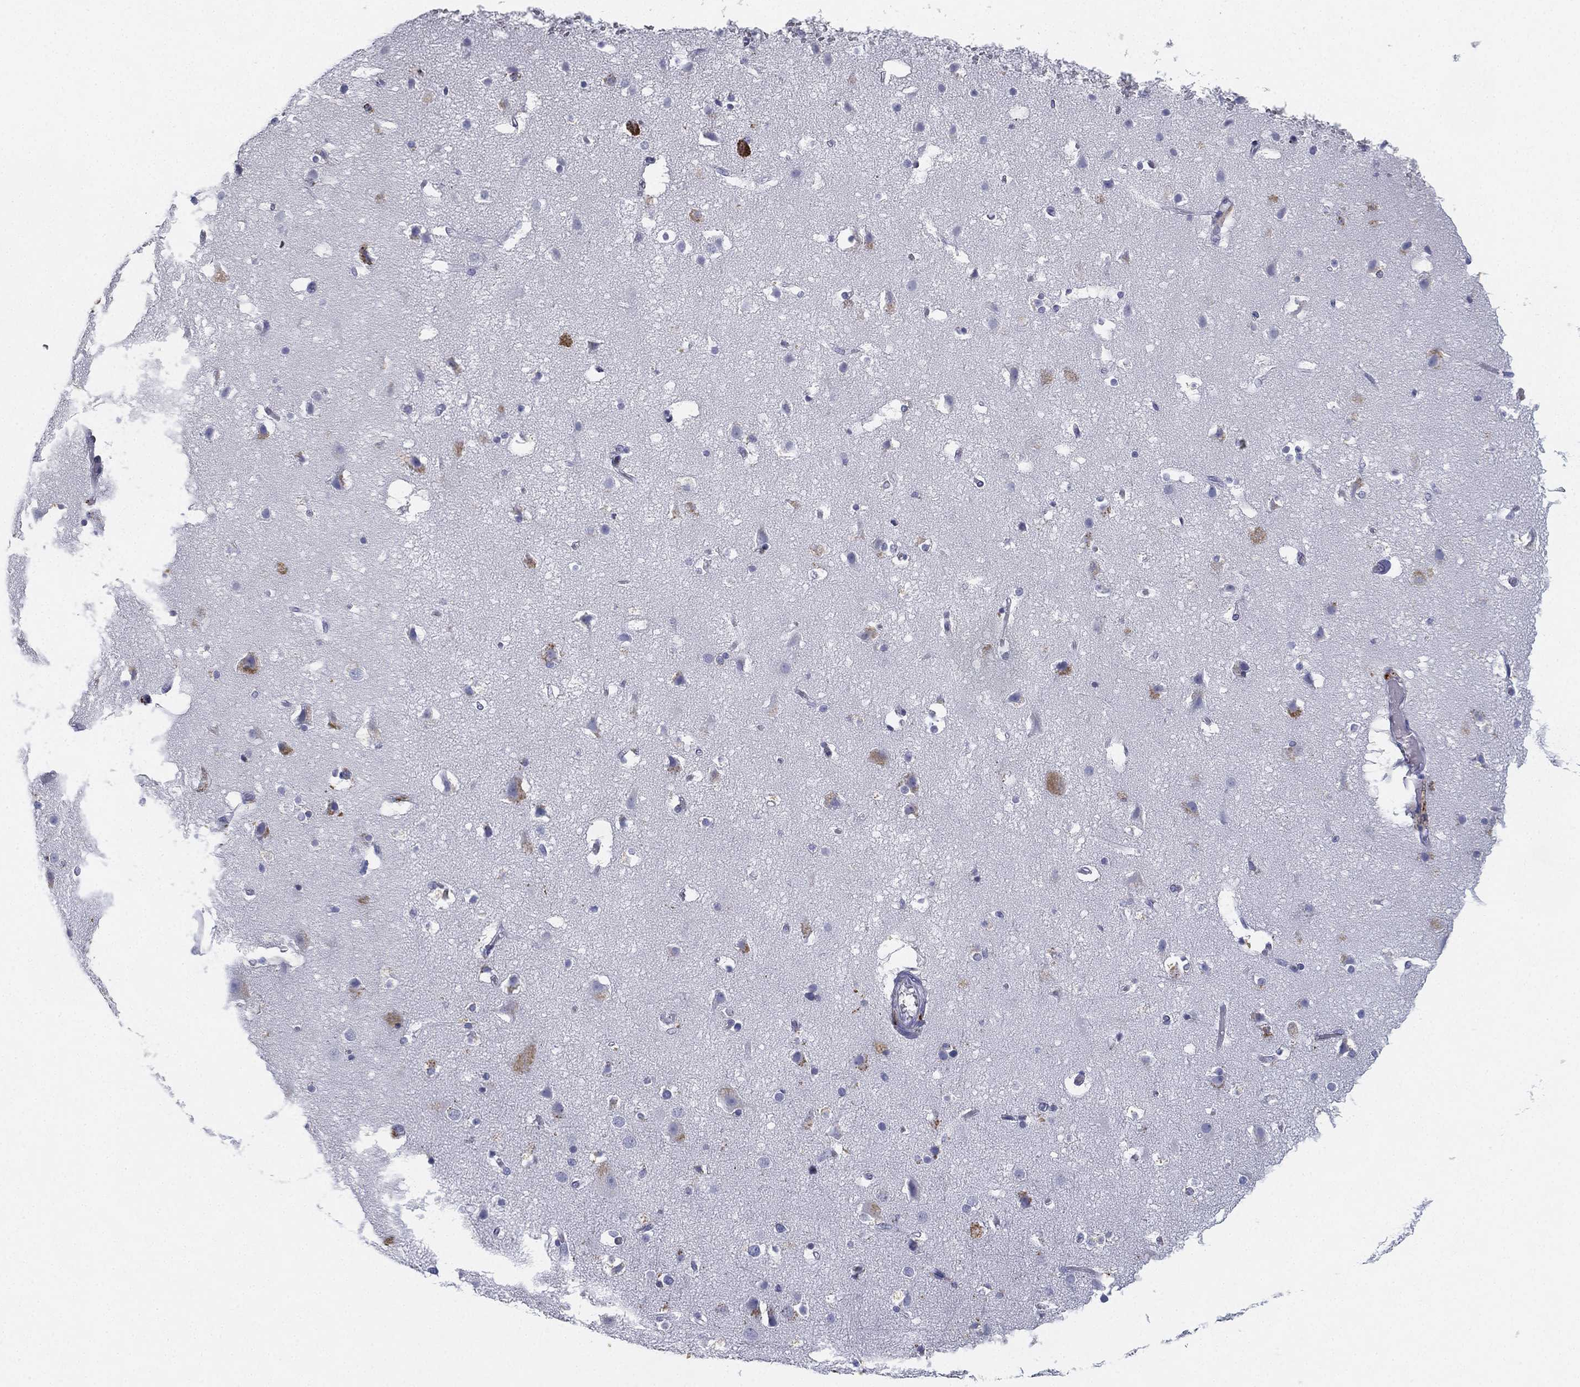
{"staining": {"intensity": "negative", "quantity": "none", "location": "none"}, "tissue": "cerebral cortex", "cell_type": "Endothelial cells", "image_type": "normal", "snomed": [{"axis": "morphology", "description": "Normal tissue, NOS"}, {"axis": "topography", "description": "Cerebral cortex"}], "caption": "An IHC micrograph of benign cerebral cortex is shown. There is no staining in endothelial cells of cerebral cortex. (Stains: DAB (3,3'-diaminobenzidine) IHC with hematoxylin counter stain, Microscopy: brightfield microscopy at high magnification).", "gene": "NPC2", "patient": {"sex": "female", "age": 52}}